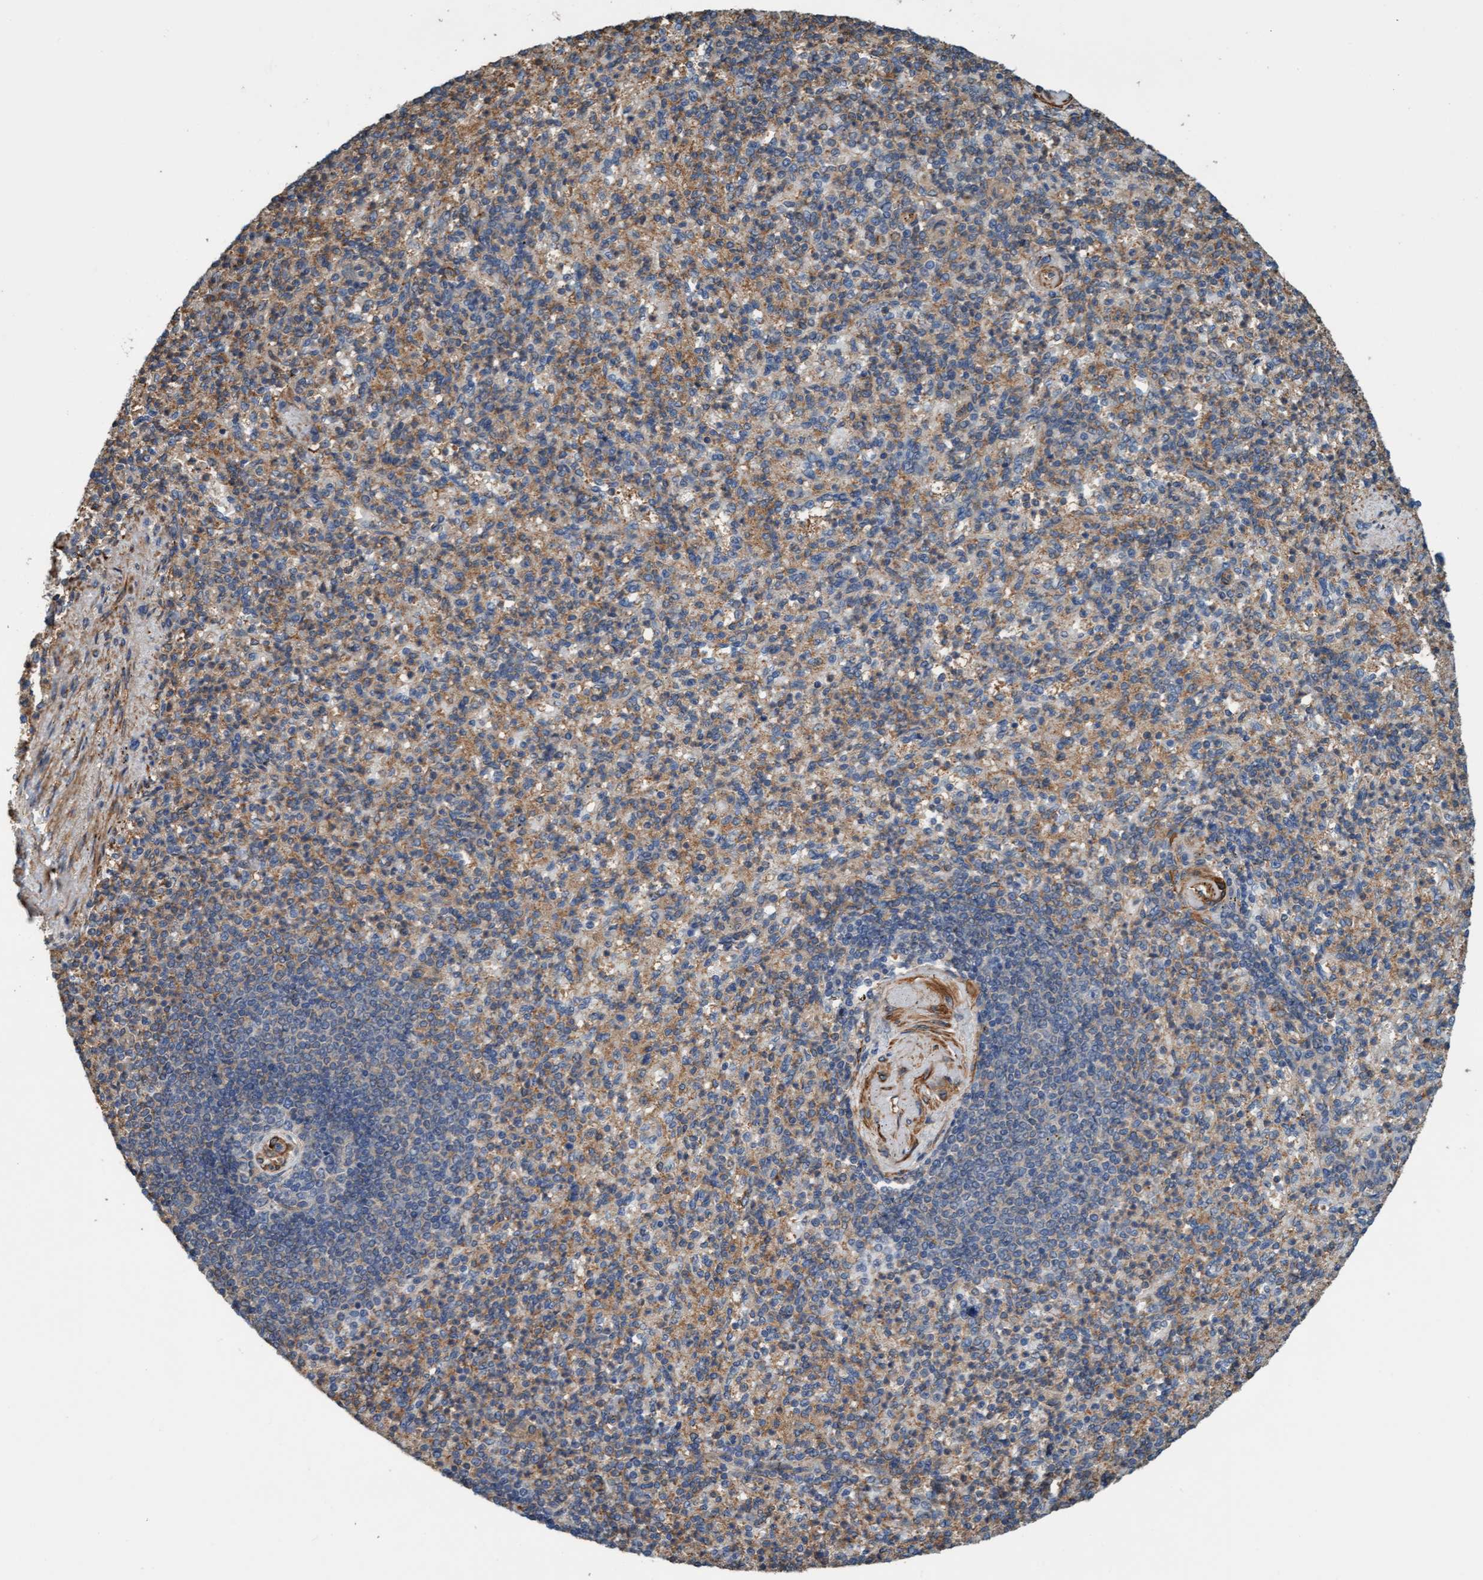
{"staining": {"intensity": "weak", "quantity": "25%-75%", "location": "cytoplasmic/membranous"}, "tissue": "spleen", "cell_type": "Cells in red pulp", "image_type": "normal", "snomed": [{"axis": "morphology", "description": "Normal tissue, NOS"}, {"axis": "topography", "description": "Spleen"}], "caption": "Spleen stained with DAB immunohistochemistry (IHC) exhibits low levels of weak cytoplasmic/membranous staining in about 25%-75% of cells in red pulp.", "gene": "FMNL3", "patient": {"sex": "female", "age": 74}}